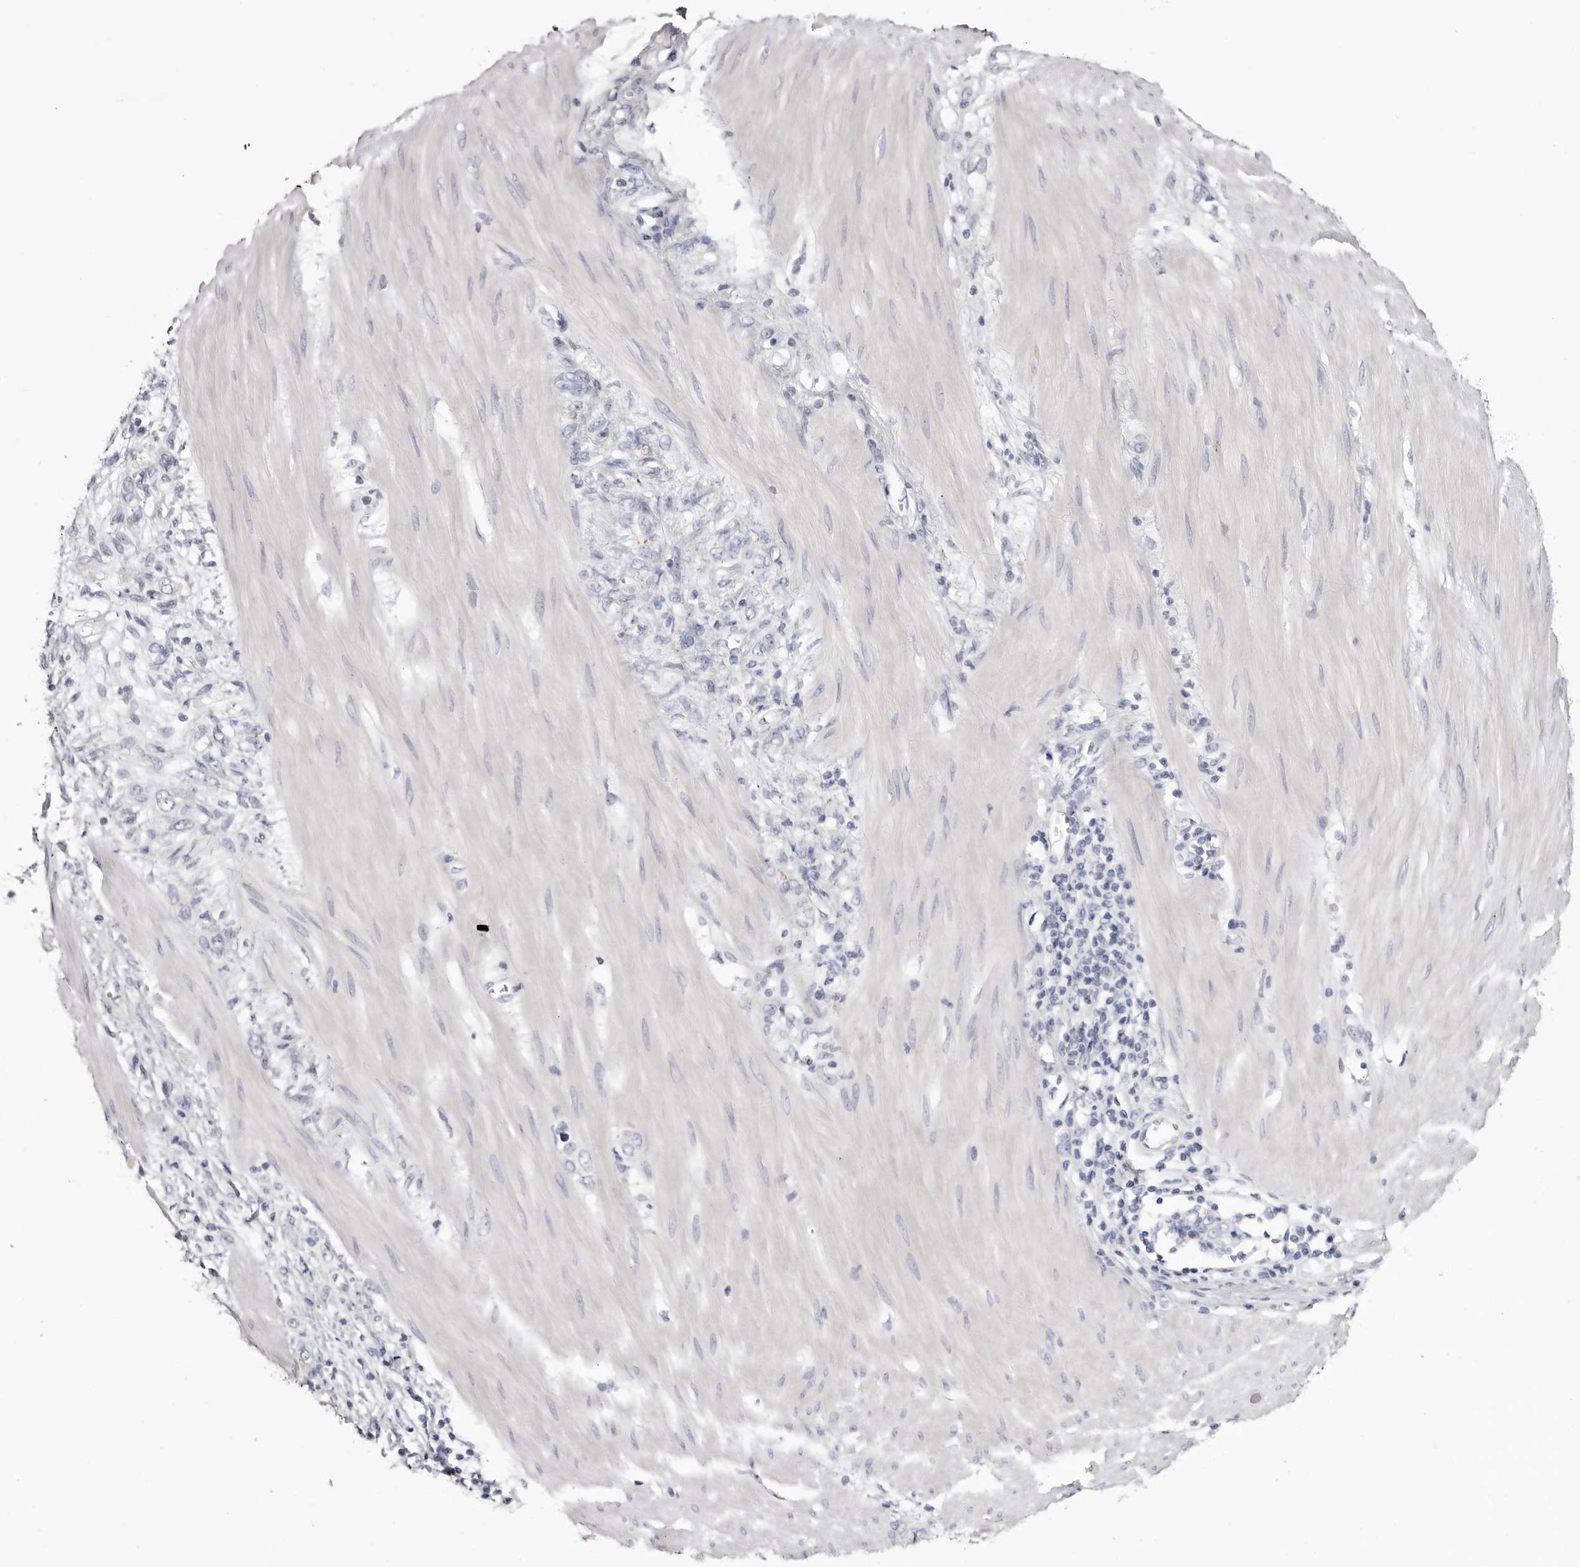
{"staining": {"intensity": "negative", "quantity": "none", "location": "none"}, "tissue": "stomach cancer", "cell_type": "Tumor cells", "image_type": "cancer", "snomed": [{"axis": "morphology", "description": "Adenocarcinoma, NOS"}, {"axis": "topography", "description": "Stomach"}], "caption": "Tumor cells show no significant staining in stomach adenocarcinoma.", "gene": "CA6", "patient": {"sex": "female", "age": 76}}